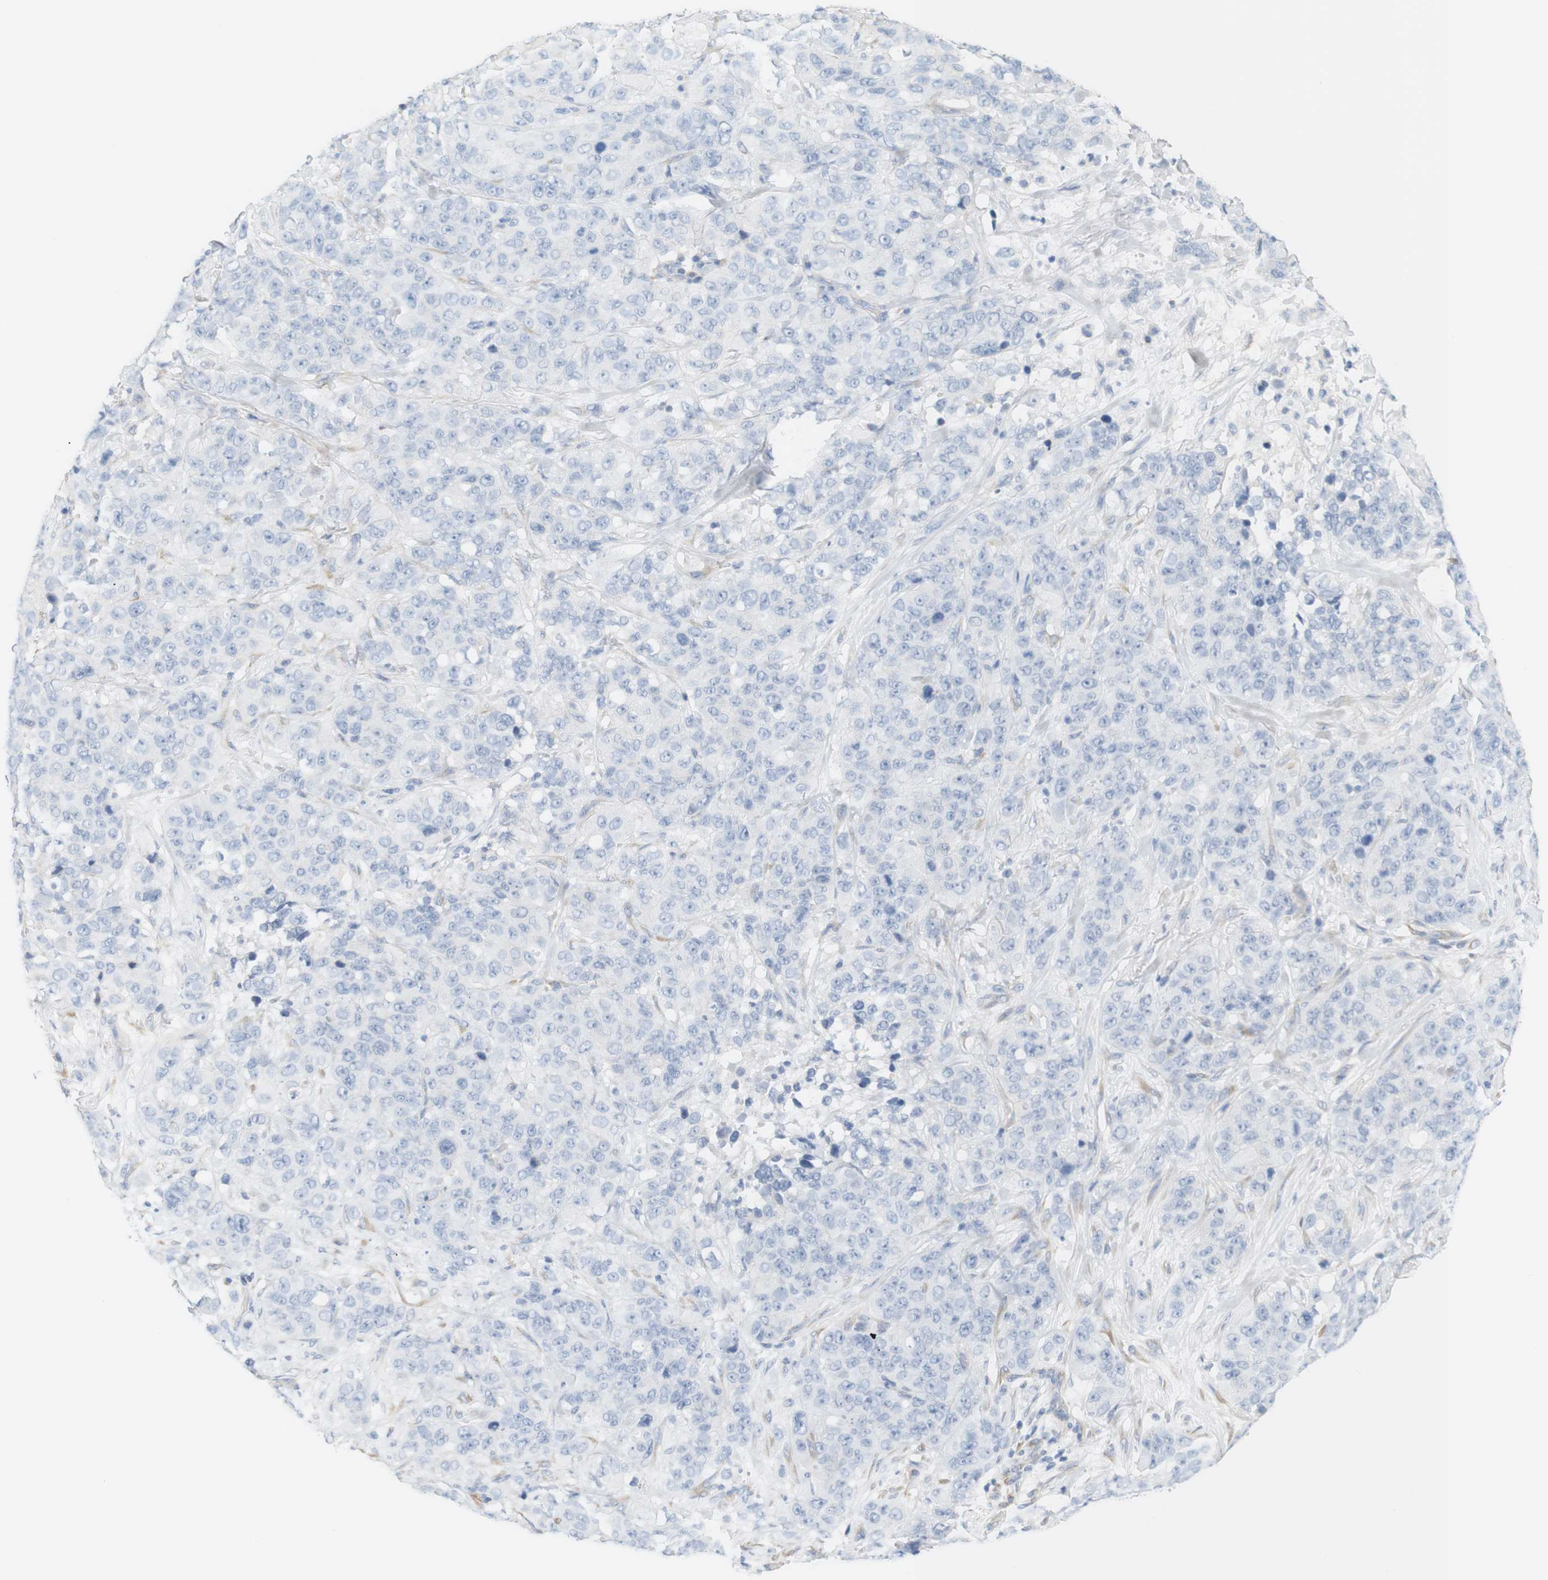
{"staining": {"intensity": "negative", "quantity": "none", "location": "none"}, "tissue": "stomach cancer", "cell_type": "Tumor cells", "image_type": "cancer", "snomed": [{"axis": "morphology", "description": "Adenocarcinoma, NOS"}, {"axis": "topography", "description": "Stomach"}], "caption": "The histopathology image reveals no staining of tumor cells in adenocarcinoma (stomach).", "gene": "RGS9", "patient": {"sex": "male", "age": 48}}